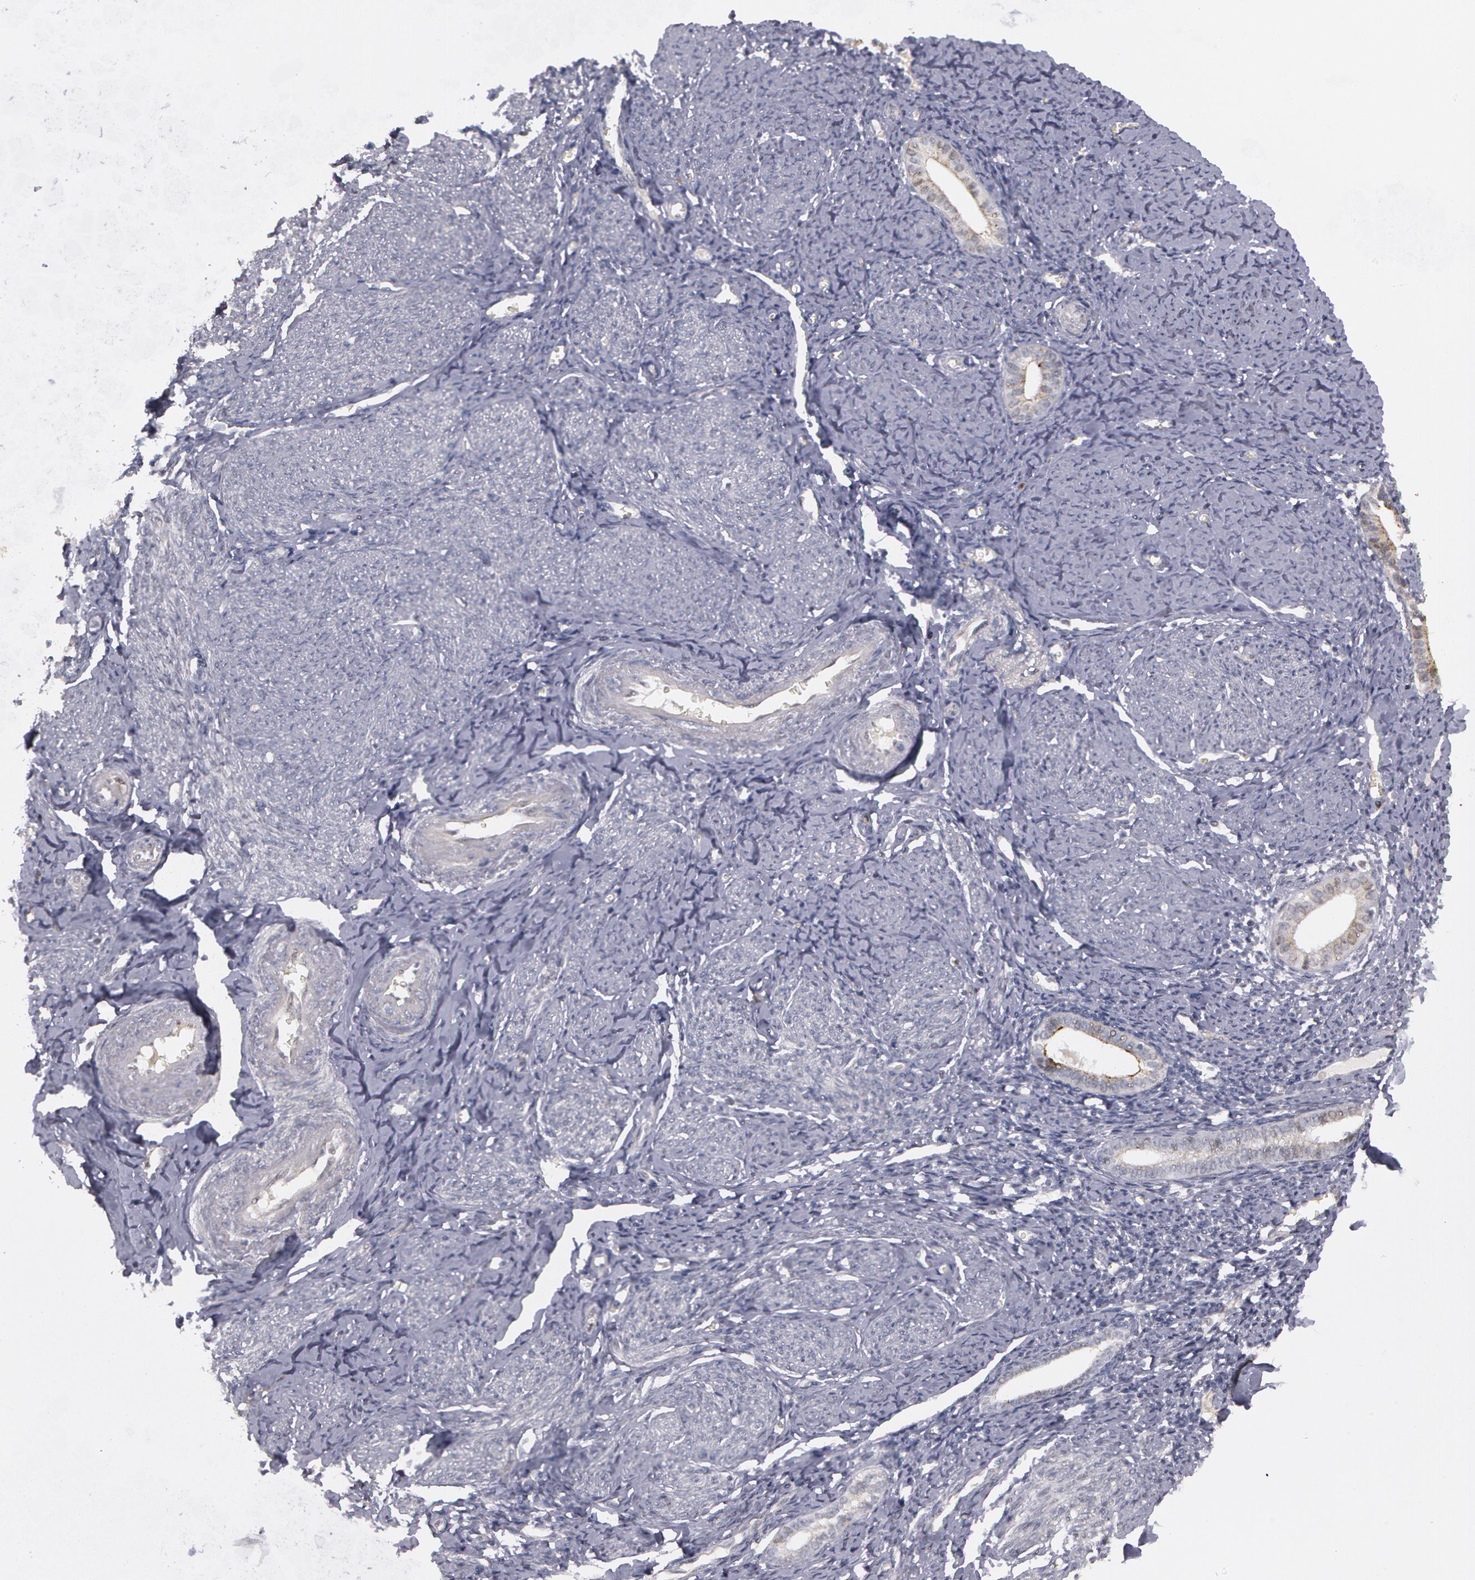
{"staining": {"intensity": "negative", "quantity": "none", "location": "none"}, "tissue": "endometrium", "cell_type": "Cells in endometrial stroma", "image_type": "normal", "snomed": [{"axis": "morphology", "description": "Normal tissue, NOS"}, {"axis": "morphology", "description": "Neoplasm, benign, NOS"}, {"axis": "topography", "description": "Uterus"}], "caption": "A high-resolution image shows immunohistochemistry (IHC) staining of unremarkable endometrium, which reveals no significant expression in cells in endometrial stroma.", "gene": "STX5", "patient": {"sex": "female", "age": 55}}